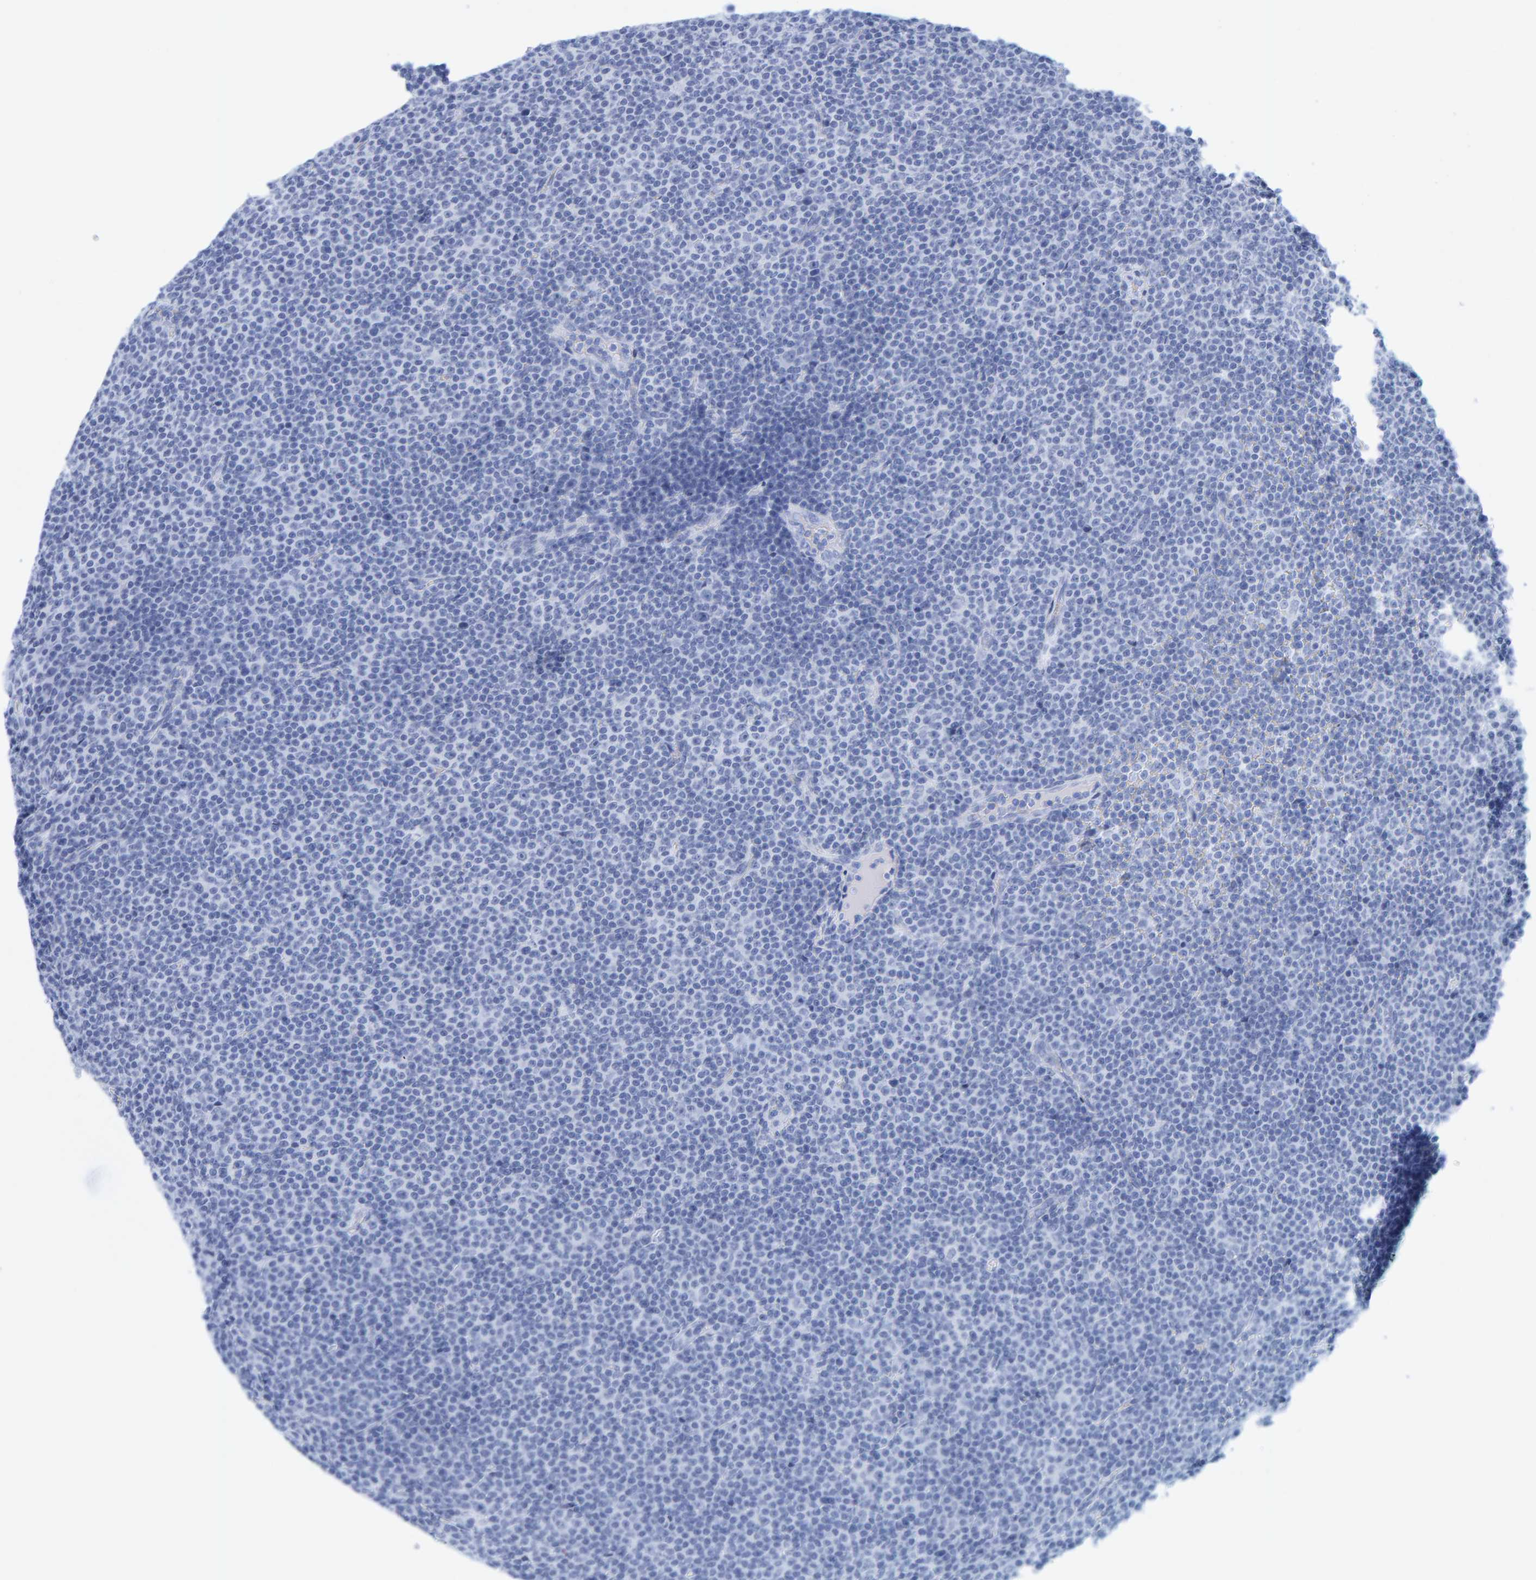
{"staining": {"intensity": "negative", "quantity": "none", "location": "none"}, "tissue": "lymphoma", "cell_type": "Tumor cells", "image_type": "cancer", "snomed": [{"axis": "morphology", "description": "Malignant lymphoma, non-Hodgkin's type, Low grade"}, {"axis": "topography", "description": "Lymph node"}], "caption": "This is an immunohistochemistry (IHC) photomicrograph of lymphoma. There is no expression in tumor cells.", "gene": "SFTPC", "patient": {"sex": "female", "age": 67}}